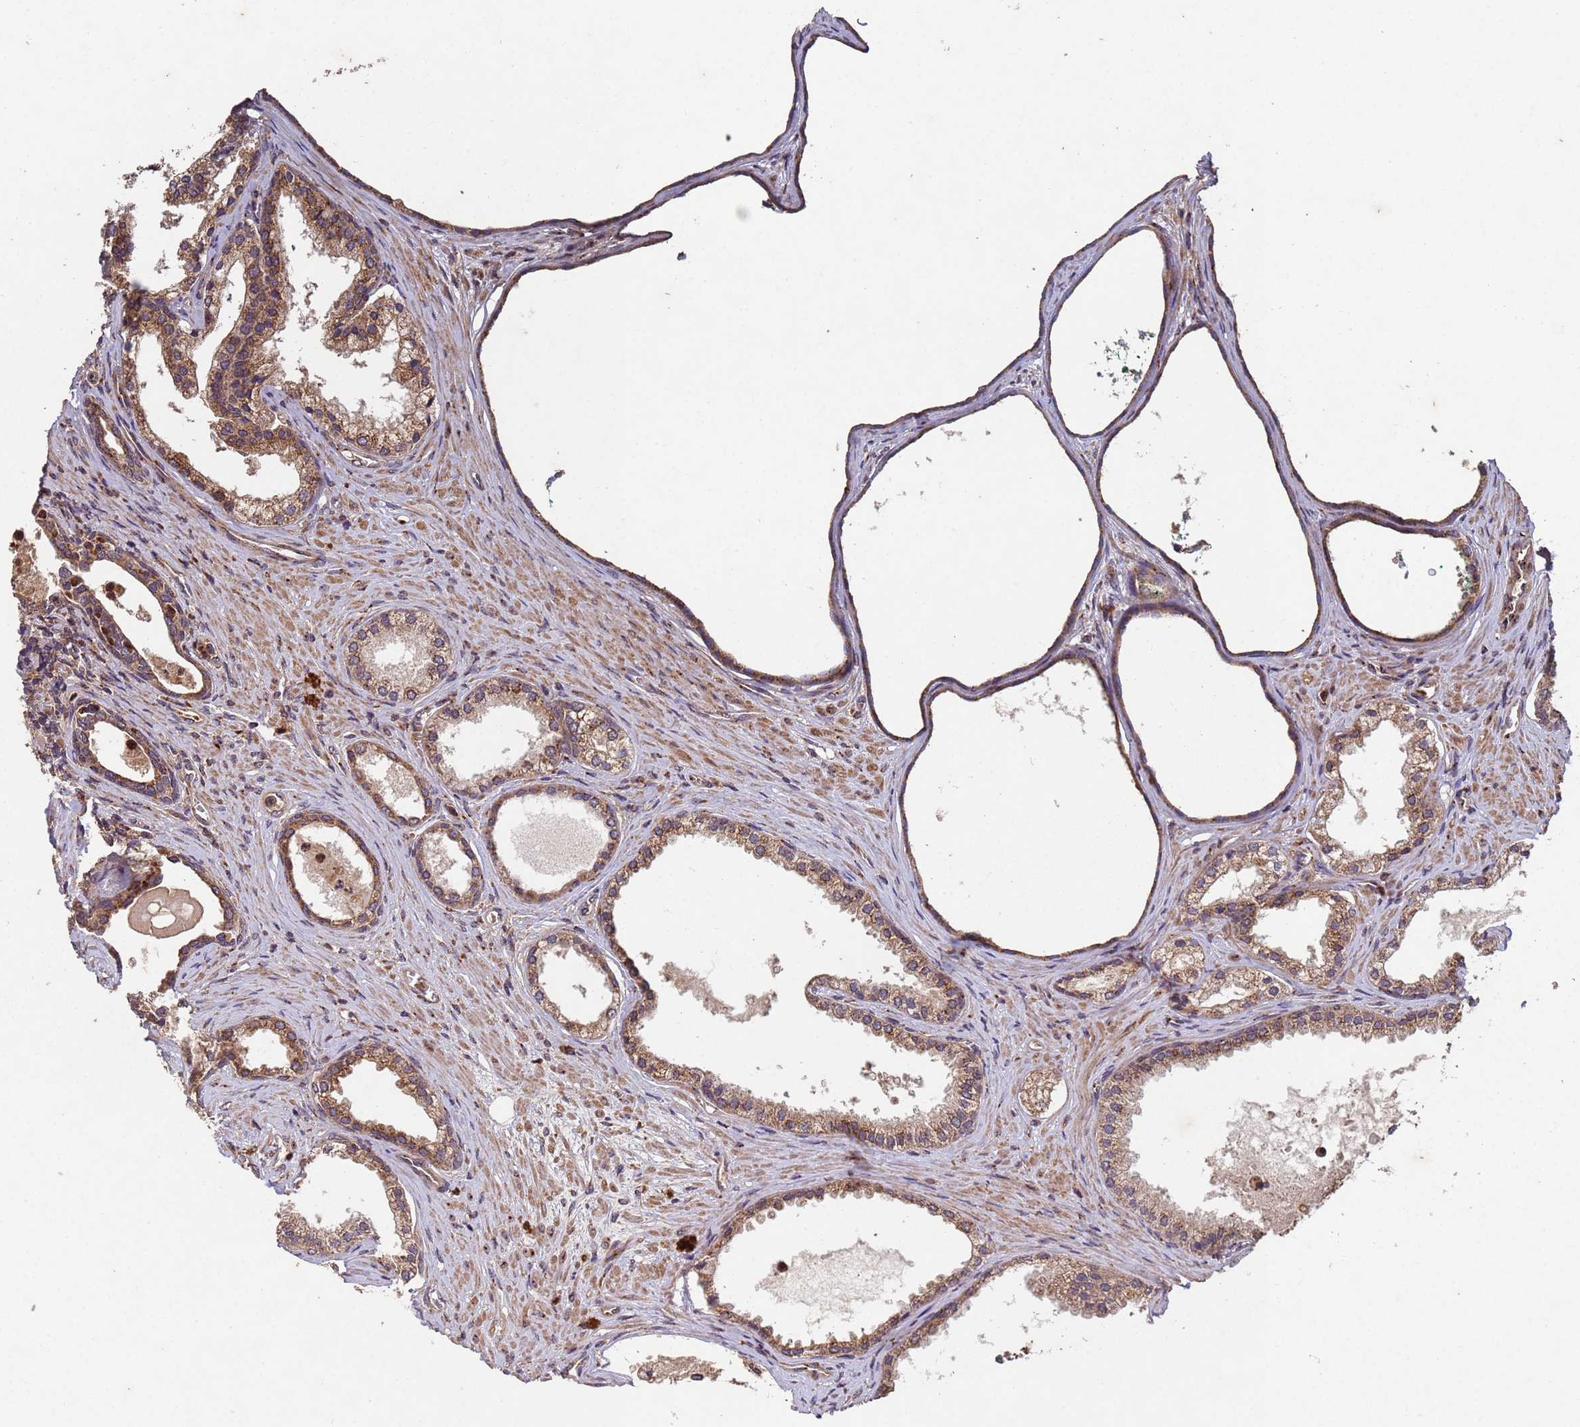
{"staining": {"intensity": "moderate", "quantity": ">75%", "location": "cytoplasmic/membranous"}, "tissue": "prostate cancer", "cell_type": "Tumor cells", "image_type": "cancer", "snomed": [{"axis": "morphology", "description": "Adenocarcinoma, Low grade"}, {"axis": "topography", "description": "Prostate"}], "caption": "Protein expression analysis of adenocarcinoma (low-grade) (prostate) exhibits moderate cytoplasmic/membranous expression in approximately >75% of tumor cells.", "gene": "FASTKD1", "patient": {"sex": "male", "age": 71}}